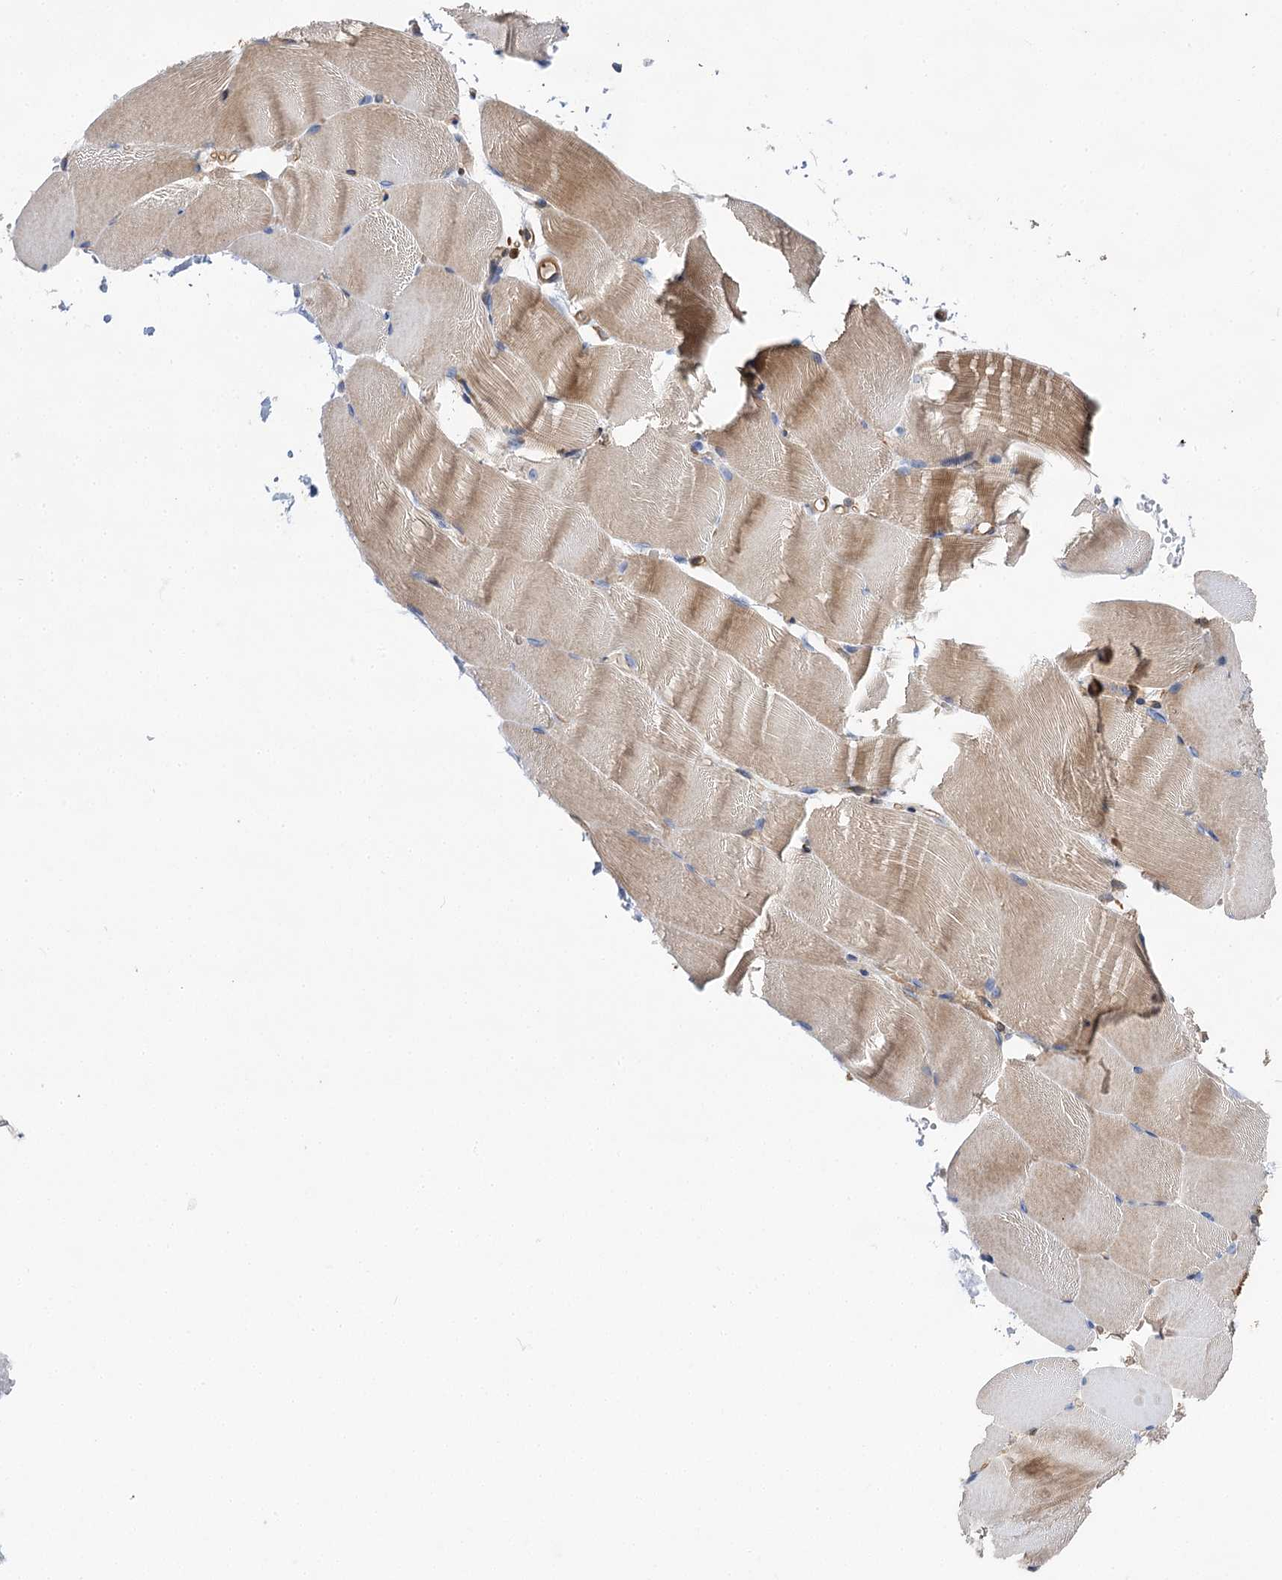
{"staining": {"intensity": "moderate", "quantity": "<25%", "location": "cytoplasmic/membranous"}, "tissue": "skeletal muscle", "cell_type": "Myocytes", "image_type": "normal", "snomed": [{"axis": "morphology", "description": "Normal tissue, NOS"}, {"axis": "topography", "description": "Skeletal muscle"}, {"axis": "topography", "description": "Parathyroid gland"}], "caption": "Human skeletal muscle stained for a protein (brown) displays moderate cytoplasmic/membranous positive staining in about <25% of myocytes.", "gene": "PACS1", "patient": {"sex": "female", "age": 37}}